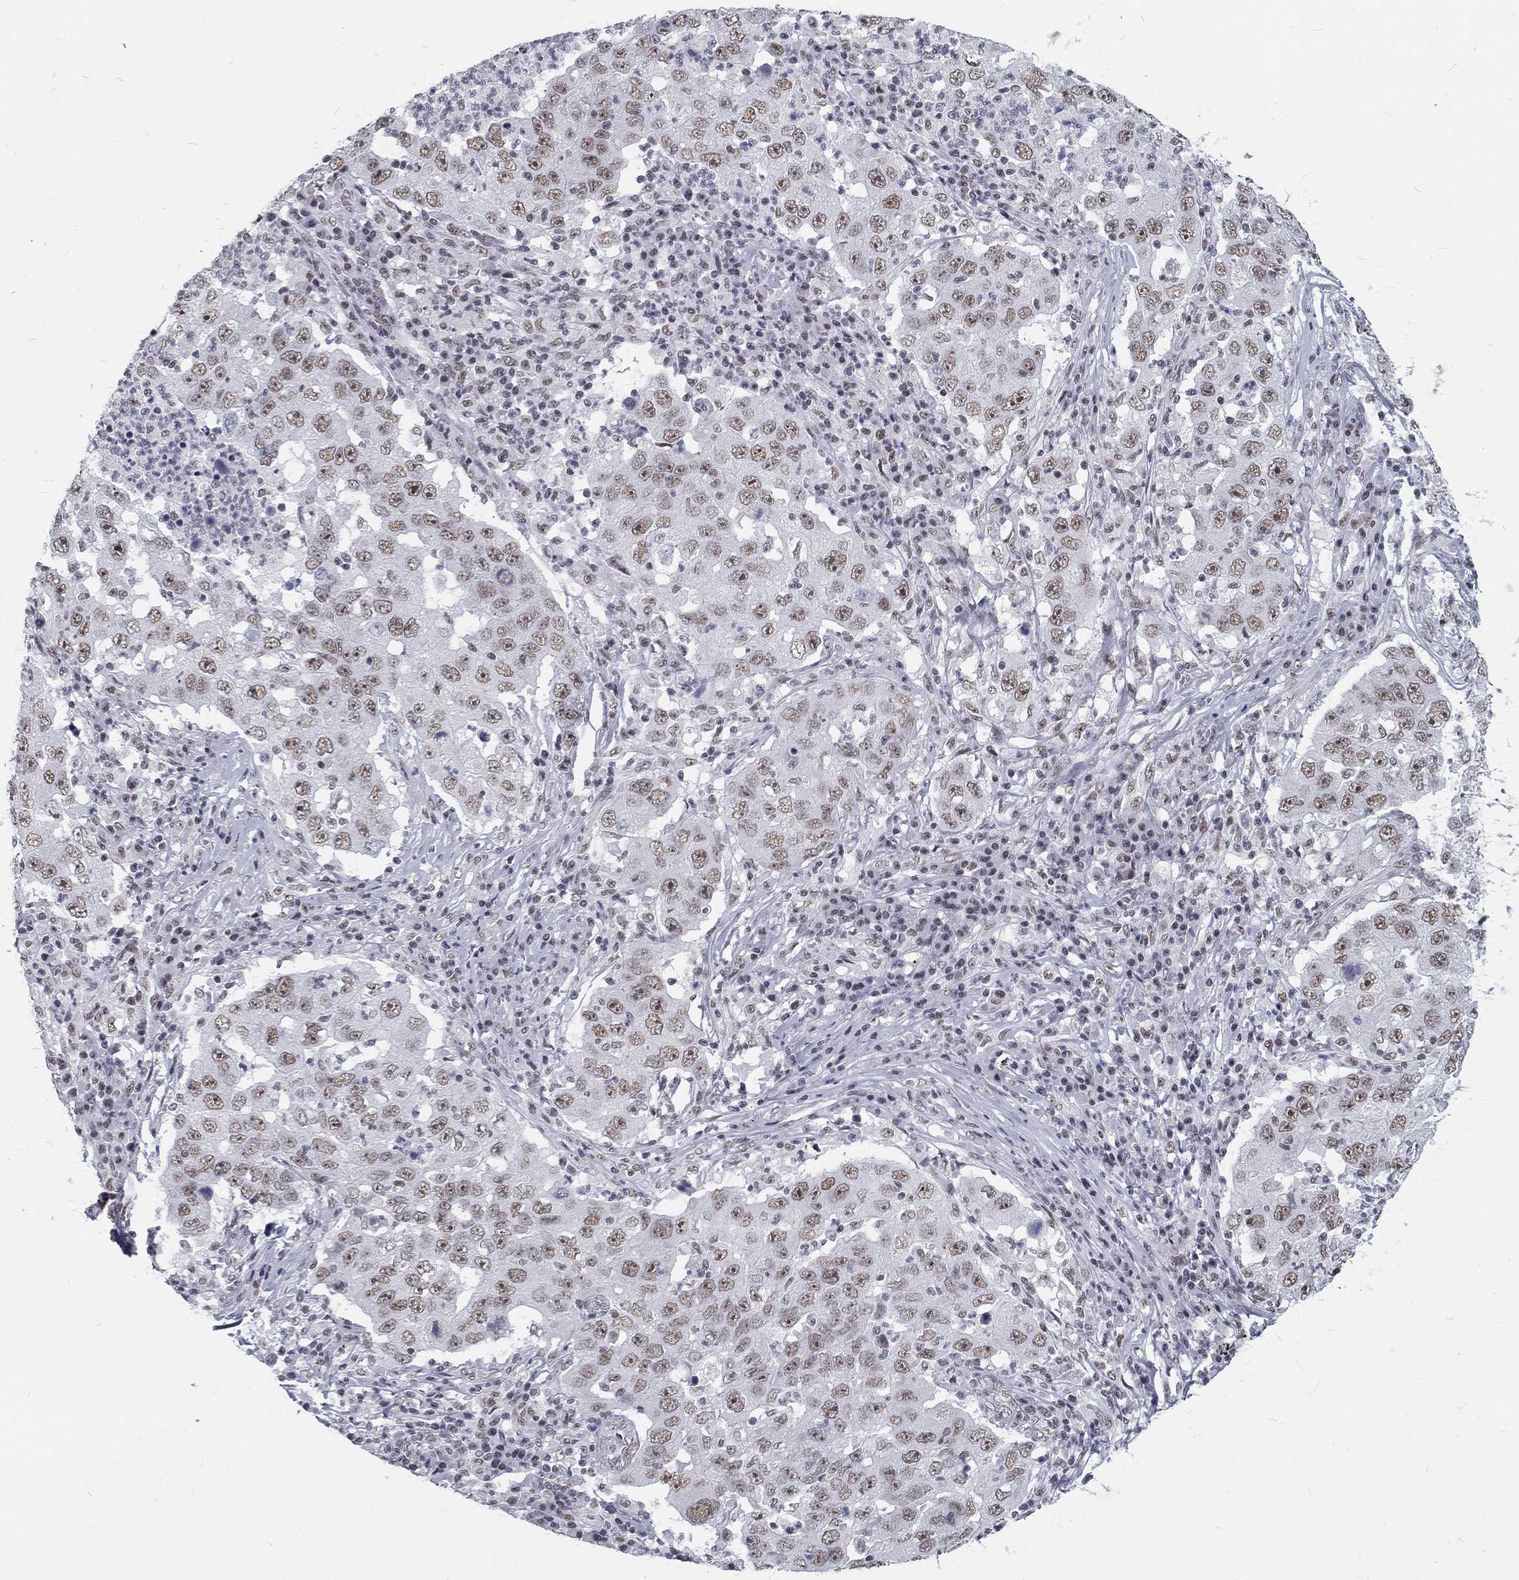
{"staining": {"intensity": "weak", "quantity": "25%-75%", "location": "nuclear"}, "tissue": "lung cancer", "cell_type": "Tumor cells", "image_type": "cancer", "snomed": [{"axis": "morphology", "description": "Adenocarcinoma, NOS"}, {"axis": "topography", "description": "Lung"}], "caption": "Human lung cancer stained with a brown dye displays weak nuclear positive positivity in about 25%-75% of tumor cells.", "gene": "SNORC", "patient": {"sex": "male", "age": 73}}